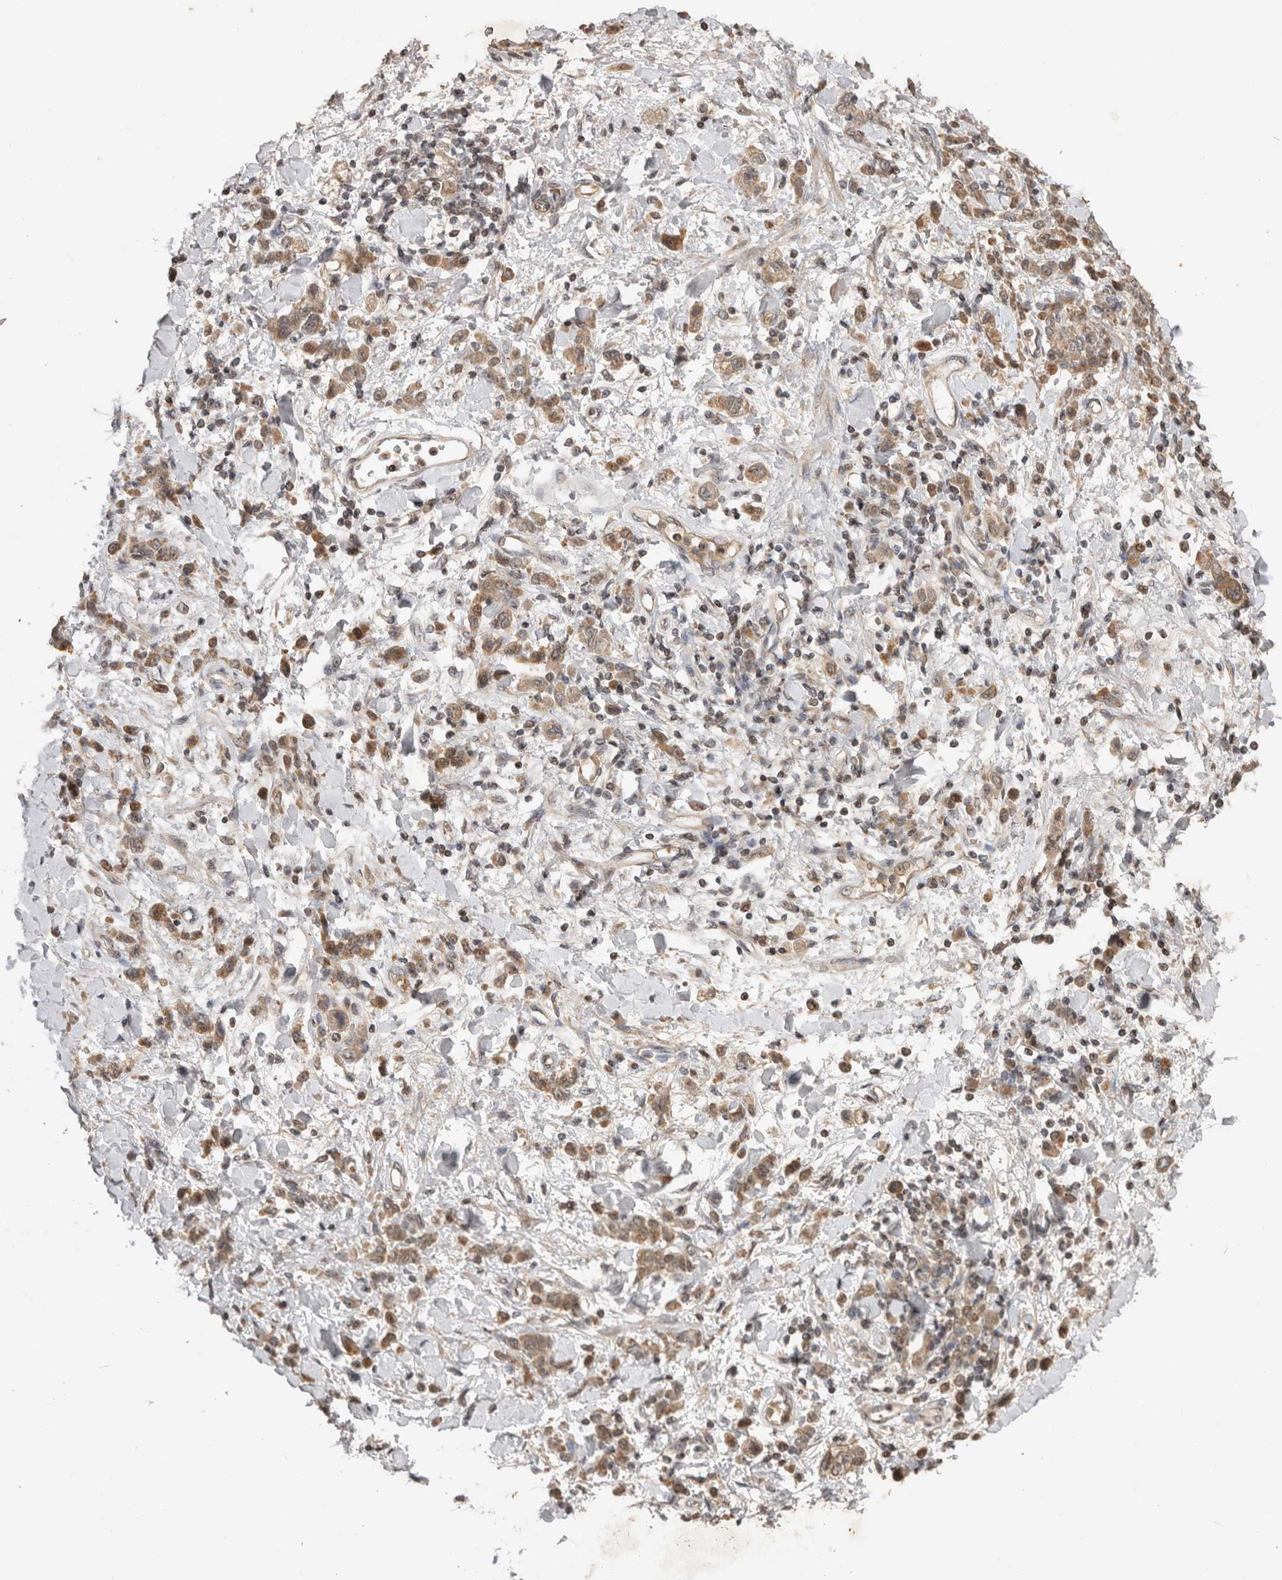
{"staining": {"intensity": "moderate", "quantity": ">75%", "location": "cytoplasmic/membranous"}, "tissue": "stomach cancer", "cell_type": "Tumor cells", "image_type": "cancer", "snomed": [{"axis": "morphology", "description": "Normal tissue, NOS"}, {"axis": "morphology", "description": "Adenocarcinoma, NOS"}, {"axis": "topography", "description": "Stomach"}], "caption": "Stomach cancer (adenocarcinoma) was stained to show a protein in brown. There is medium levels of moderate cytoplasmic/membranous staining in approximately >75% of tumor cells.", "gene": "EIF2AK1", "patient": {"sex": "male", "age": 82}}